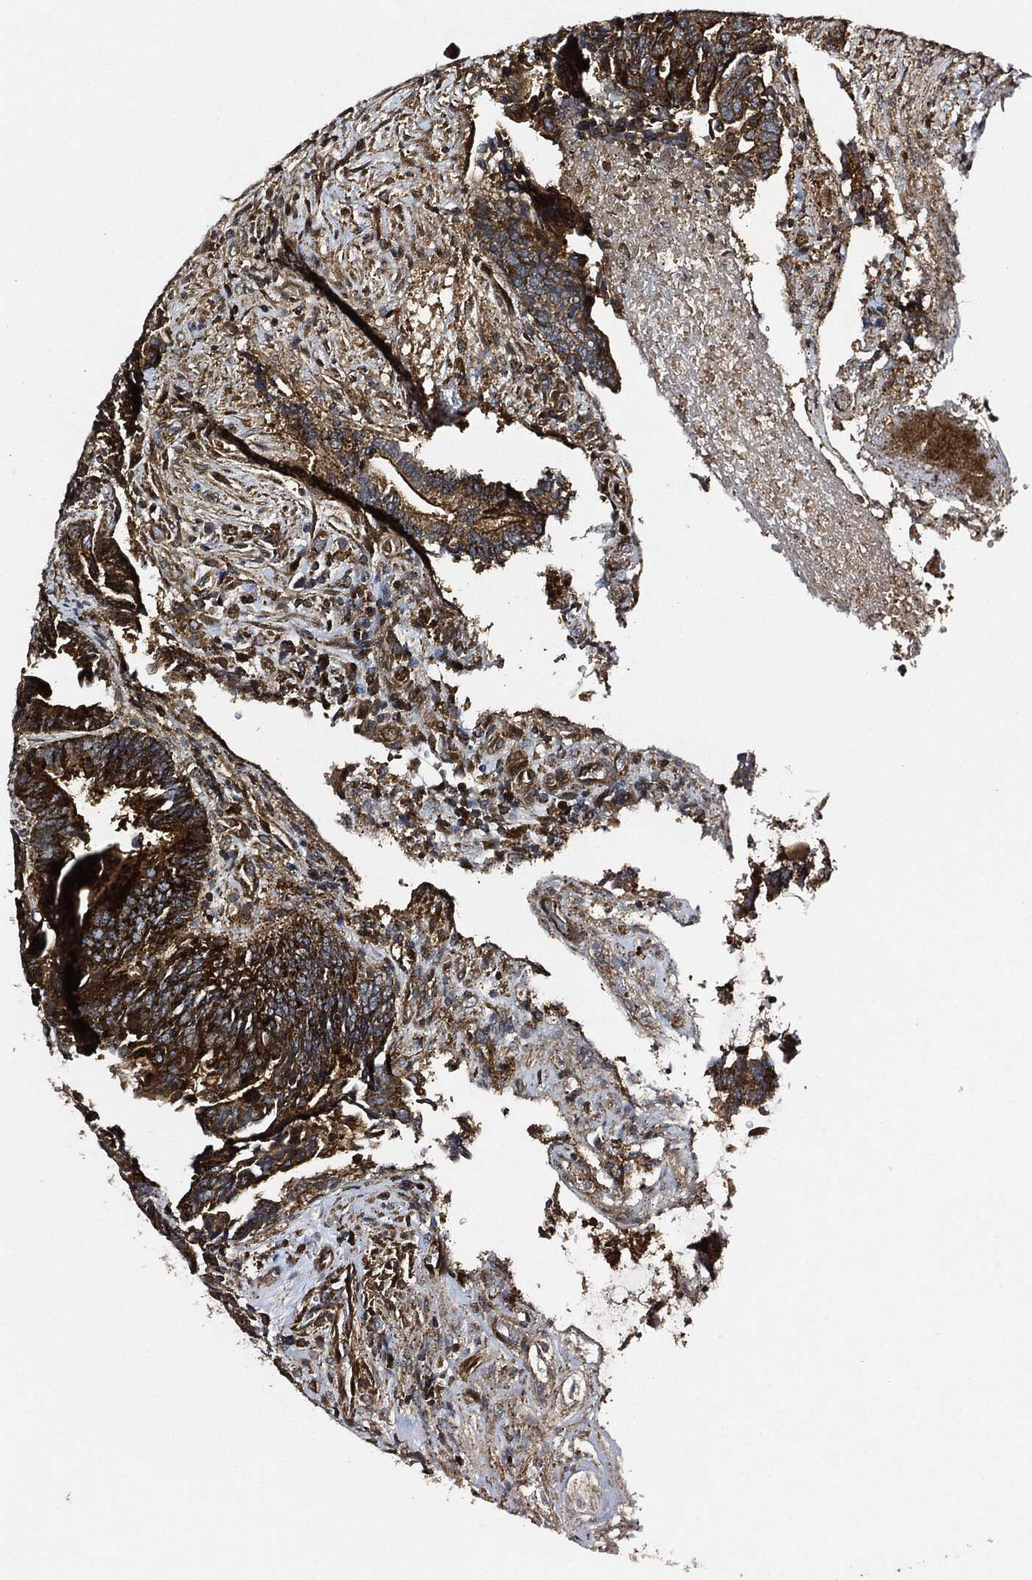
{"staining": {"intensity": "strong", "quantity": ">75%", "location": "cytoplasmic/membranous"}, "tissue": "colorectal cancer", "cell_type": "Tumor cells", "image_type": "cancer", "snomed": [{"axis": "morphology", "description": "Adenocarcinoma, NOS"}, {"axis": "topography", "description": "Colon"}], "caption": "Colorectal cancer stained for a protein demonstrates strong cytoplasmic/membranous positivity in tumor cells.", "gene": "MAP3K3", "patient": {"sex": "male", "age": 75}}